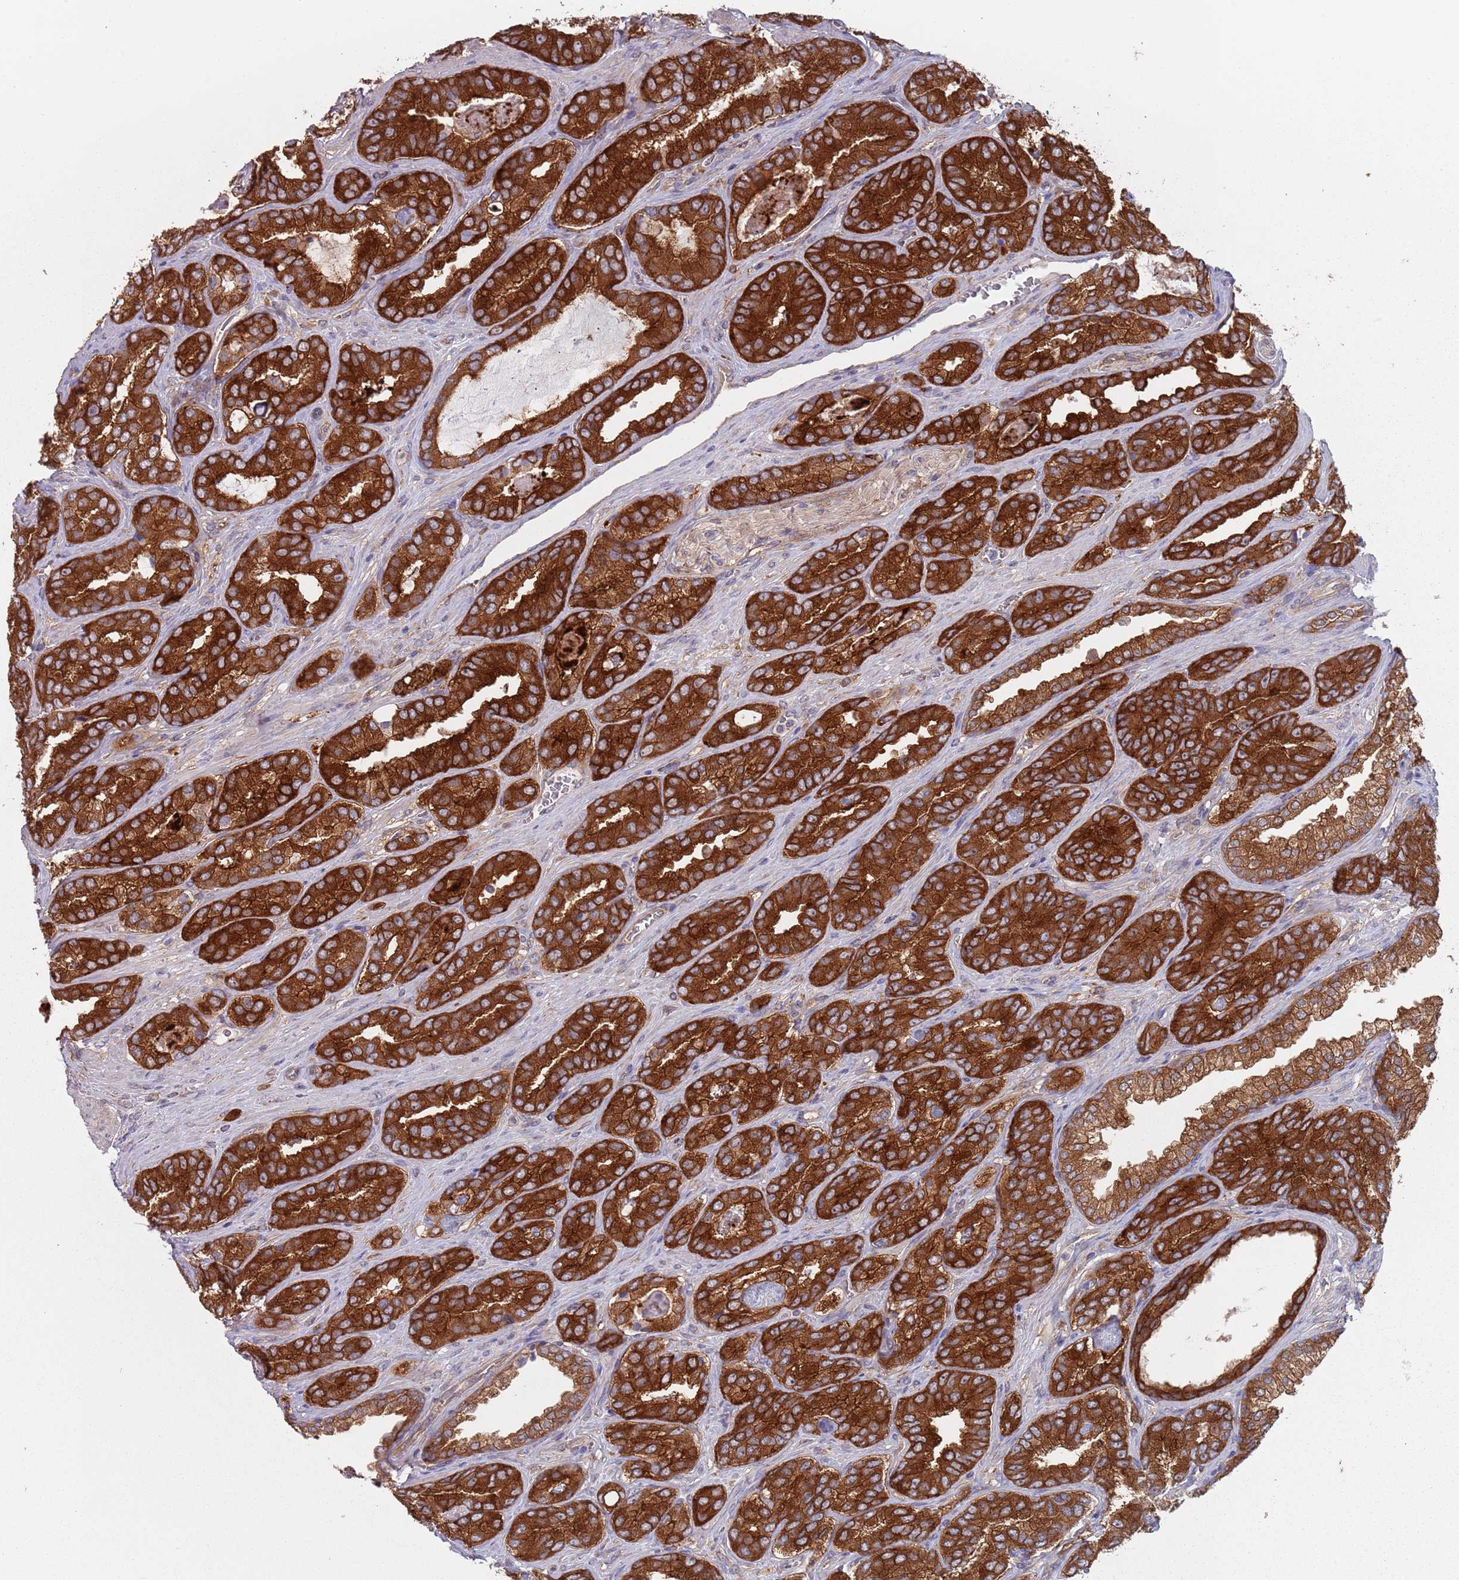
{"staining": {"intensity": "strong", "quantity": ">75%", "location": "cytoplasmic/membranous"}, "tissue": "prostate cancer", "cell_type": "Tumor cells", "image_type": "cancer", "snomed": [{"axis": "morphology", "description": "Adenocarcinoma, High grade"}, {"axis": "topography", "description": "Prostate"}], "caption": "Tumor cells exhibit strong cytoplasmic/membranous staining in approximately >75% of cells in high-grade adenocarcinoma (prostate).", "gene": "APPL2", "patient": {"sex": "male", "age": 72}}